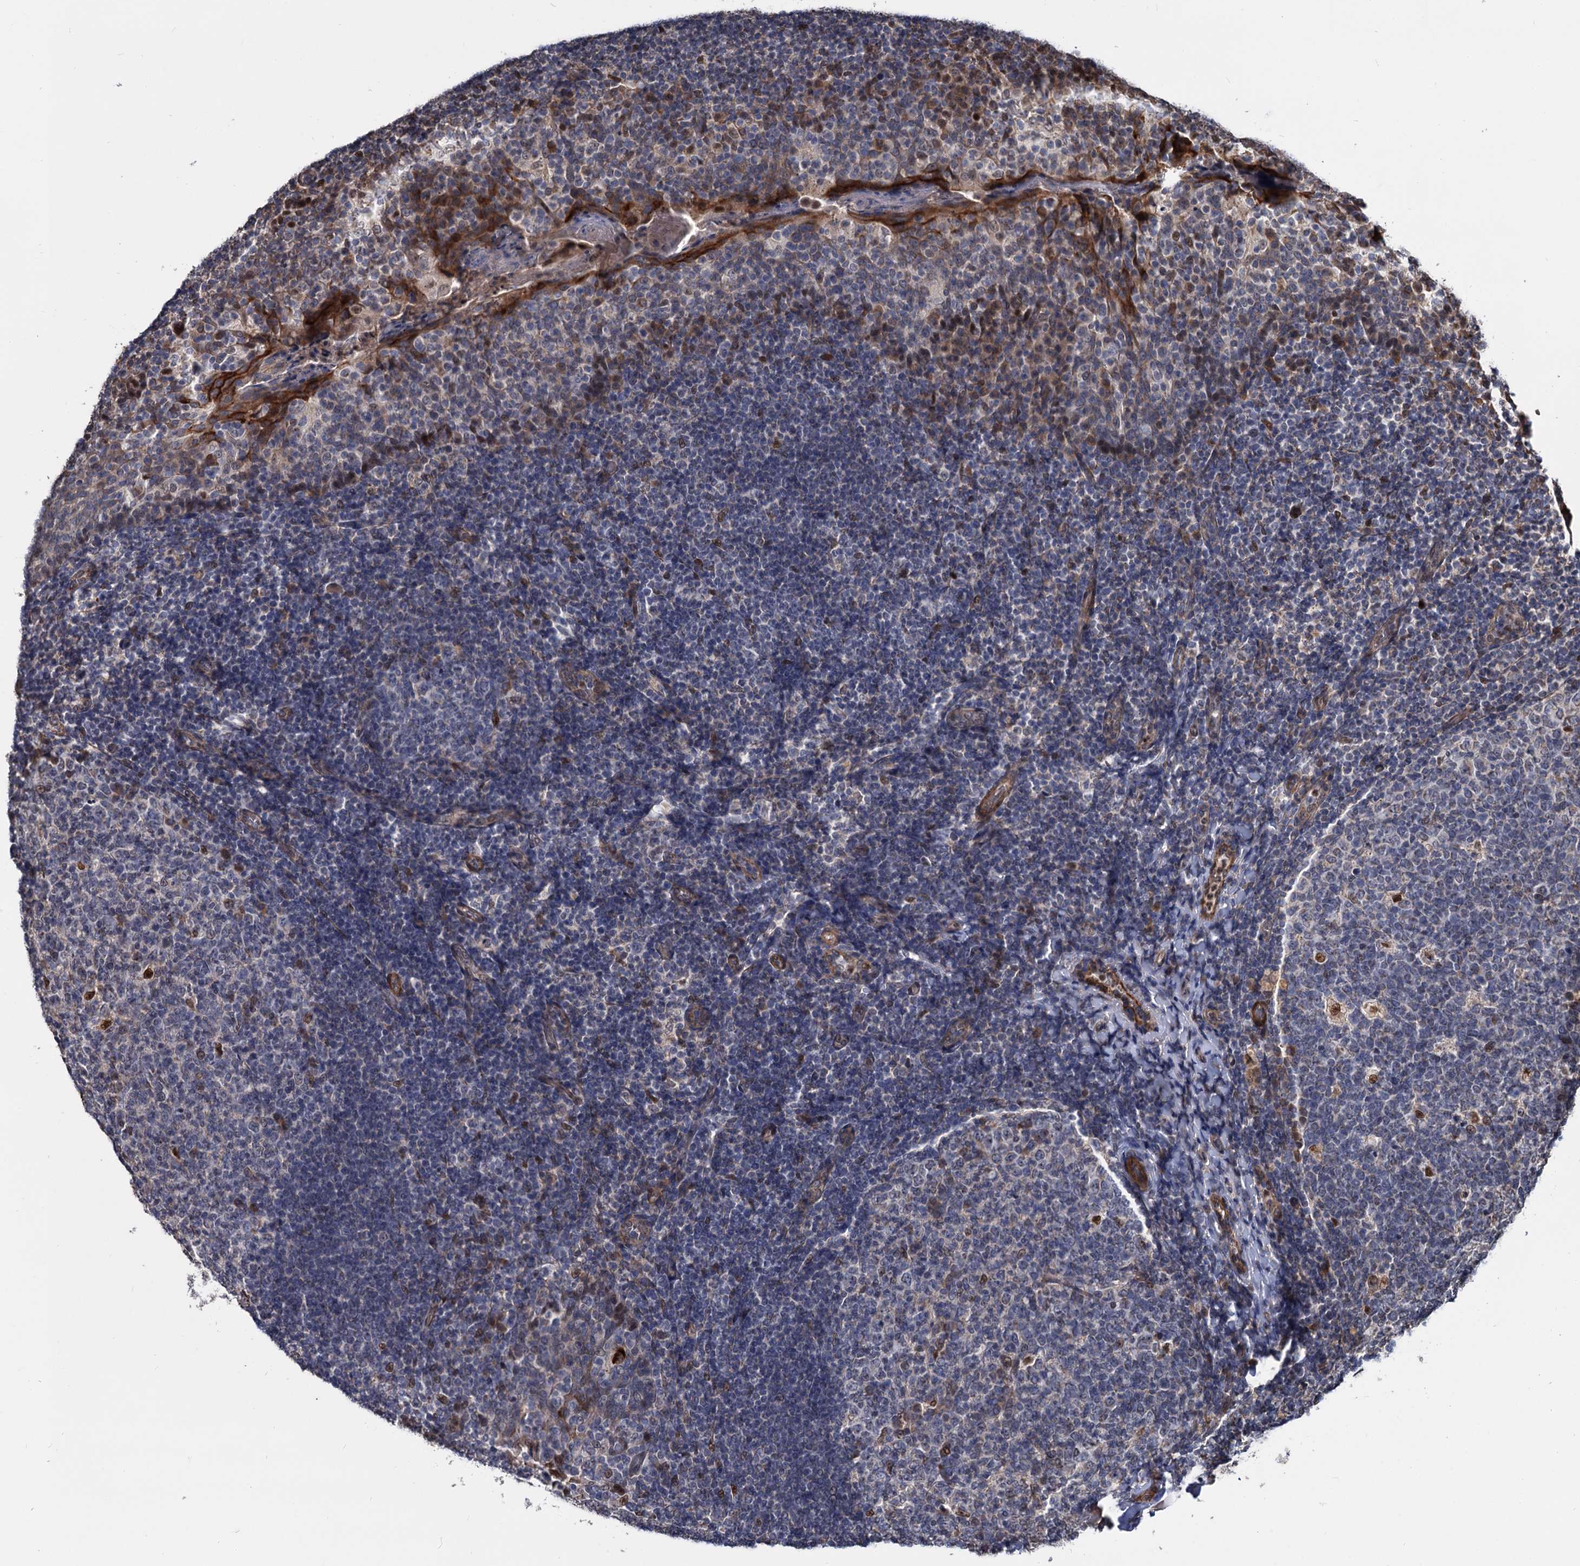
{"staining": {"intensity": "moderate", "quantity": "<25%", "location": "nuclear"}, "tissue": "tonsil", "cell_type": "Germinal center cells", "image_type": "normal", "snomed": [{"axis": "morphology", "description": "Normal tissue, NOS"}, {"axis": "topography", "description": "Tonsil"}], "caption": "About <25% of germinal center cells in unremarkable human tonsil exhibit moderate nuclear protein positivity as visualized by brown immunohistochemical staining.", "gene": "ALKBH7", "patient": {"sex": "female", "age": 19}}